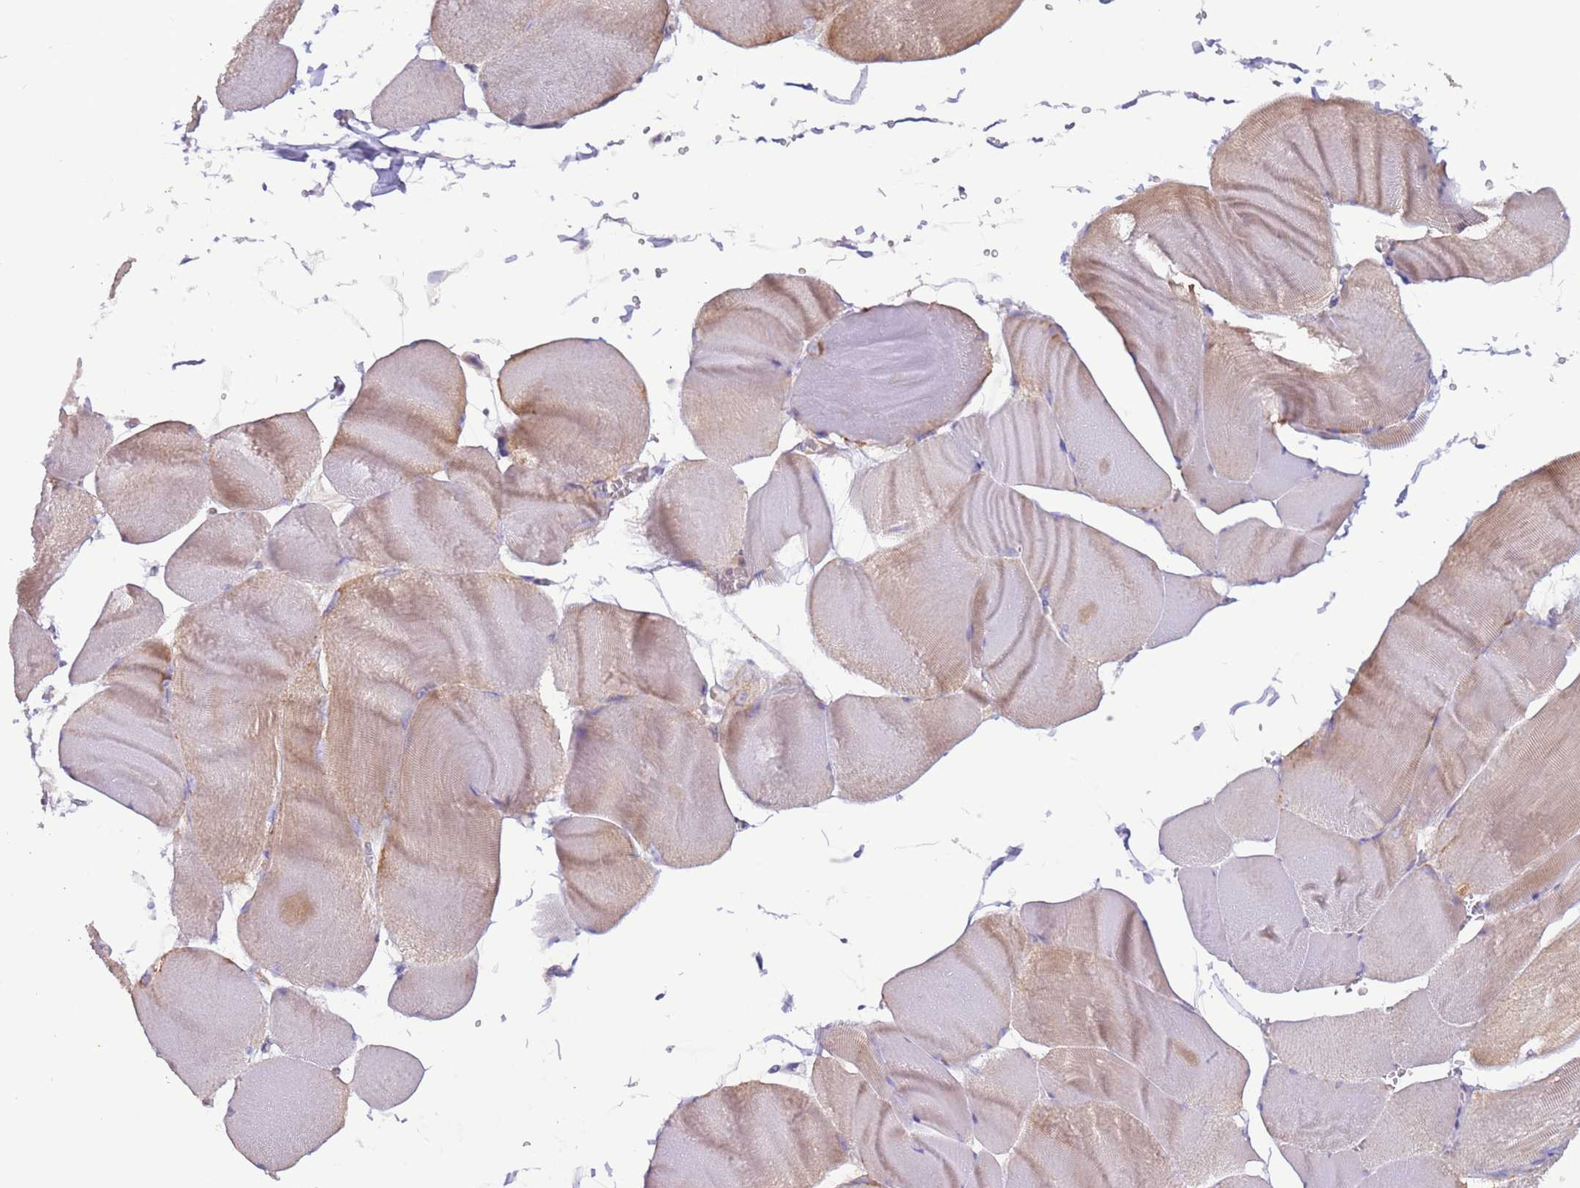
{"staining": {"intensity": "moderate", "quantity": "<25%", "location": "cytoplasmic/membranous"}, "tissue": "skeletal muscle", "cell_type": "Myocytes", "image_type": "normal", "snomed": [{"axis": "morphology", "description": "Normal tissue, NOS"}, {"axis": "morphology", "description": "Basal cell carcinoma"}, {"axis": "topography", "description": "Skeletal muscle"}], "caption": "Protein expression analysis of normal human skeletal muscle reveals moderate cytoplasmic/membranous staining in about <25% of myocytes. (DAB IHC, brown staining for protein, blue staining for nuclei).", "gene": "UQCRQ", "patient": {"sex": "female", "age": 64}}